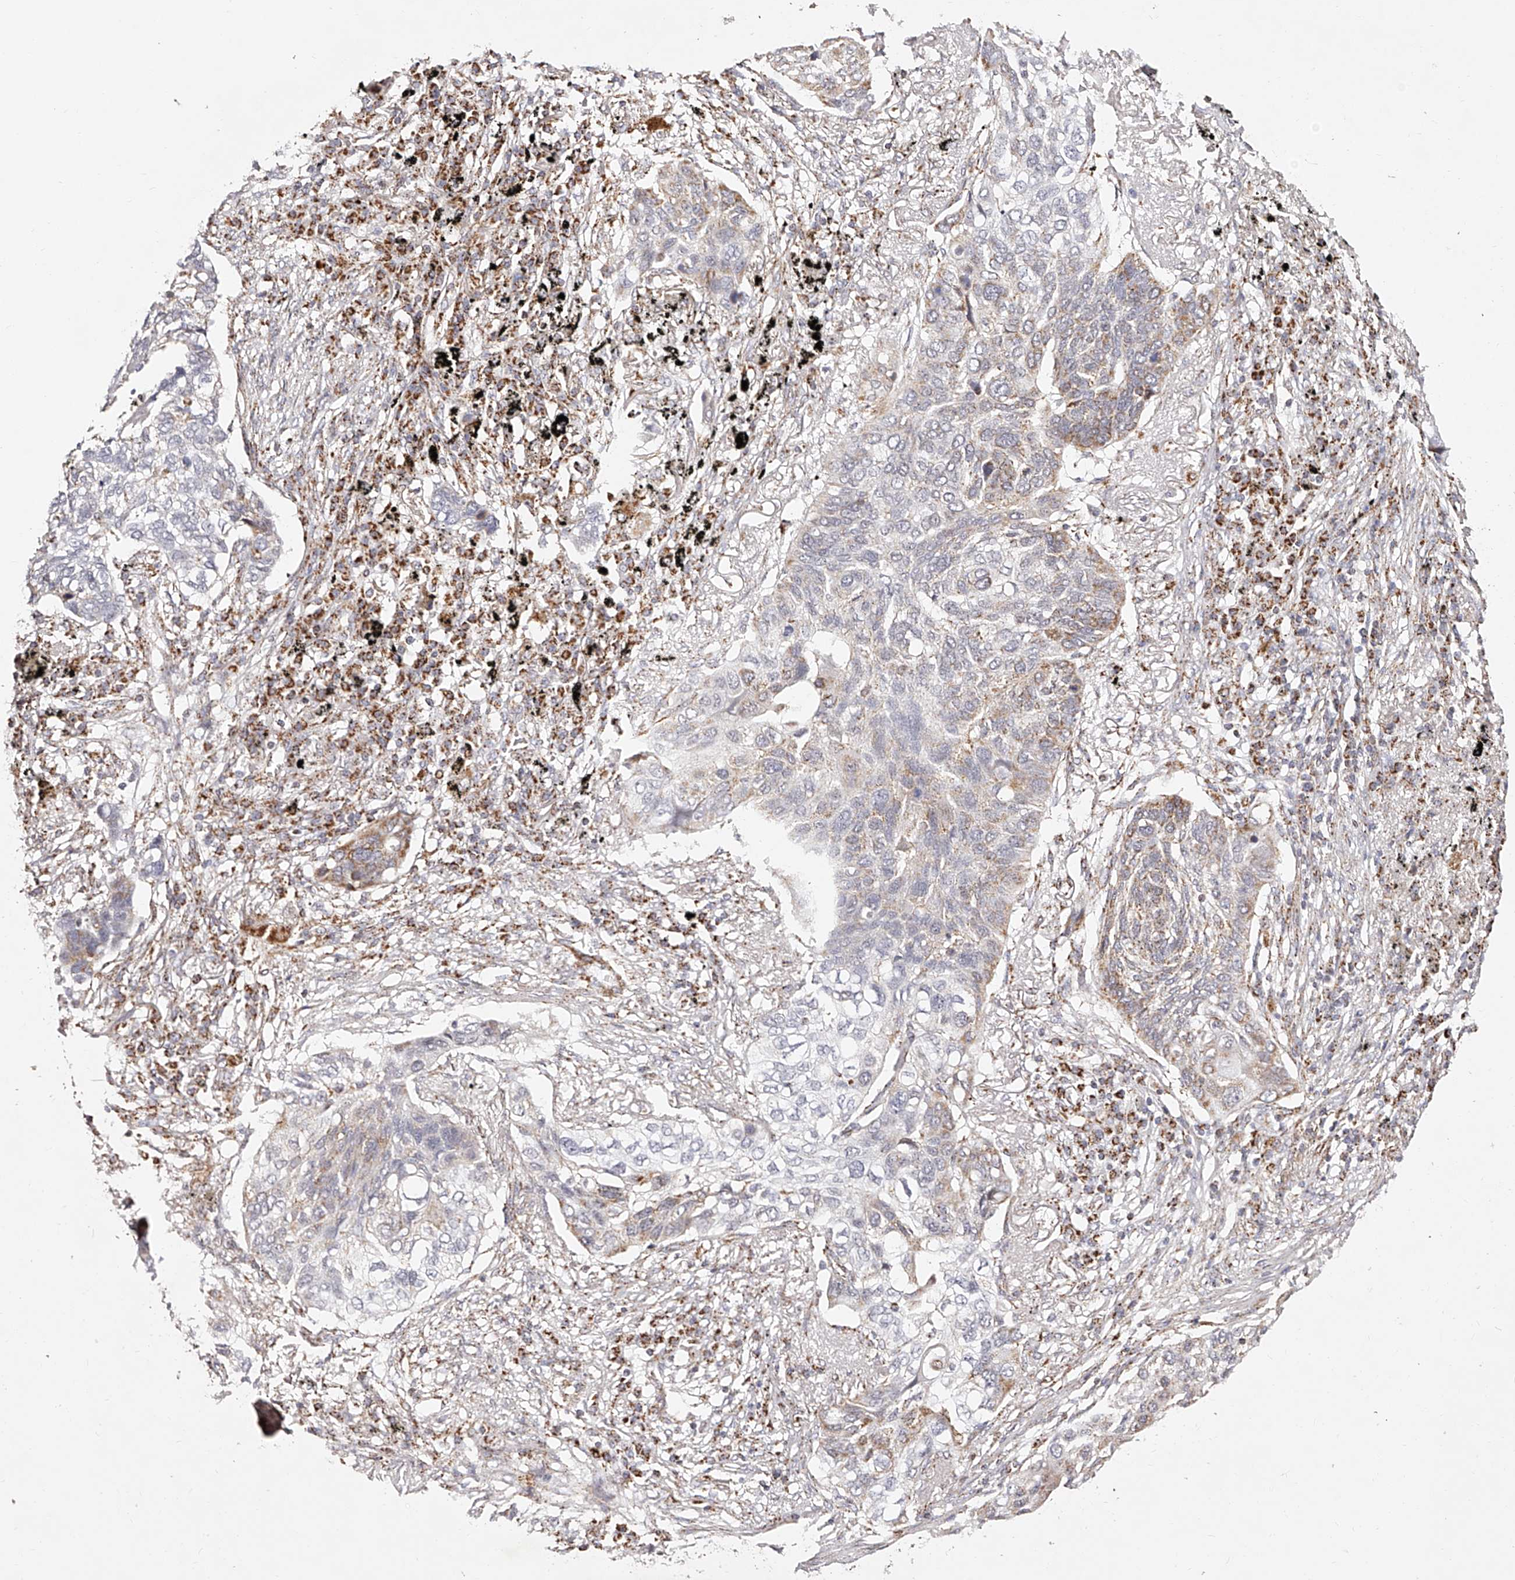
{"staining": {"intensity": "moderate", "quantity": "<25%", "location": "cytoplasmic/membranous"}, "tissue": "lung cancer", "cell_type": "Tumor cells", "image_type": "cancer", "snomed": [{"axis": "morphology", "description": "Squamous cell carcinoma, NOS"}, {"axis": "topography", "description": "Lung"}], "caption": "Lung cancer (squamous cell carcinoma) stained with a protein marker reveals moderate staining in tumor cells.", "gene": "NDUFV3", "patient": {"sex": "female", "age": 63}}